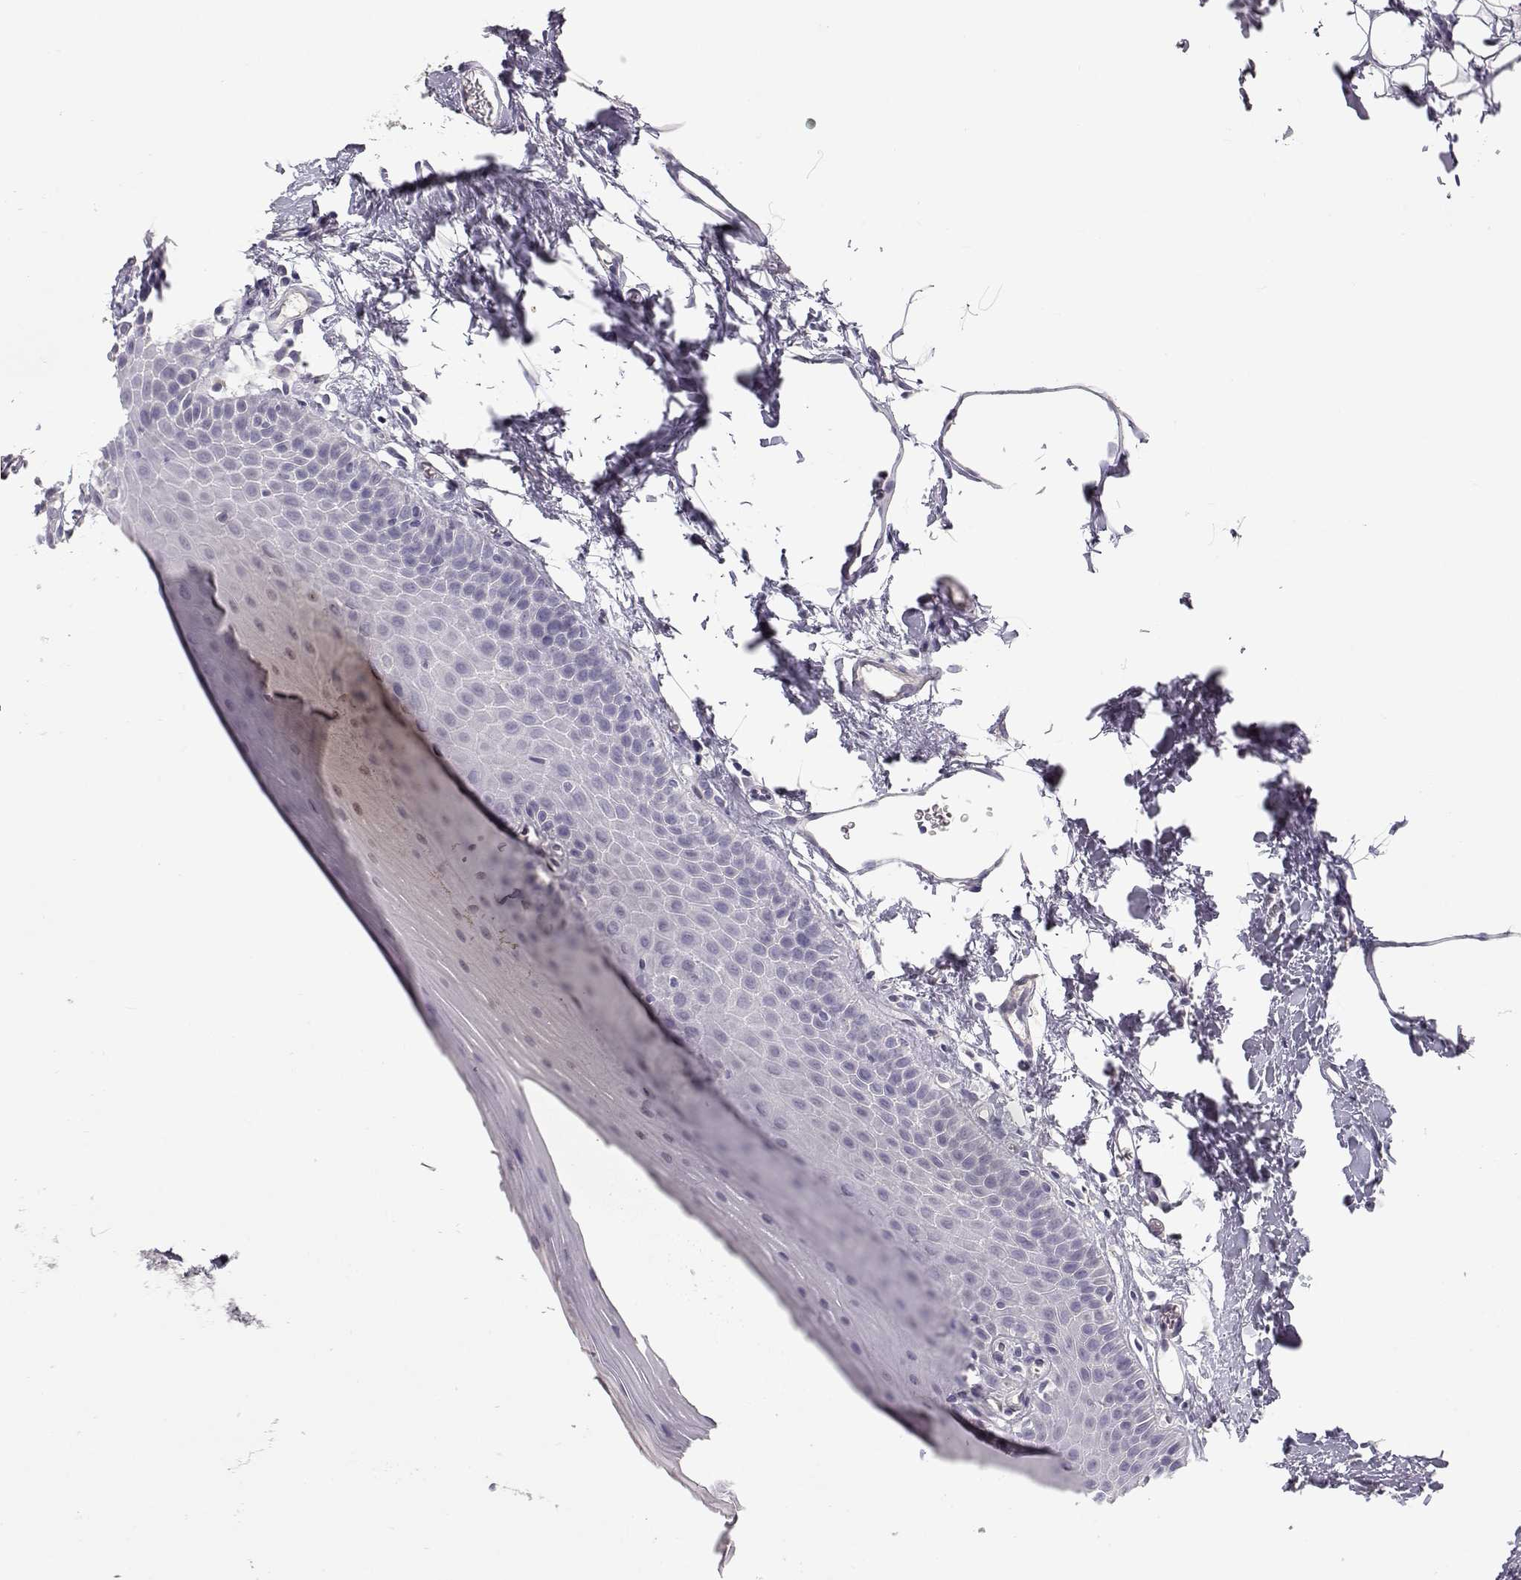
{"staining": {"intensity": "negative", "quantity": "none", "location": "none"}, "tissue": "oral mucosa", "cell_type": "Squamous epithelial cells", "image_type": "normal", "snomed": [{"axis": "morphology", "description": "Normal tissue, NOS"}, {"axis": "topography", "description": "Oral tissue"}], "caption": "This histopathology image is of unremarkable oral mucosa stained with immunohistochemistry to label a protein in brown with the nuclei are counter-stained blue. There is no expression in squamous epithelial cells. The staining was performed using DAB to visualize the protein expression in brown, while the nuclei were stained in blue with hematoxylin (Magnification: 20x).", "gene": "SLC18A1", "patient": {"sex": "male", "age": 81}}